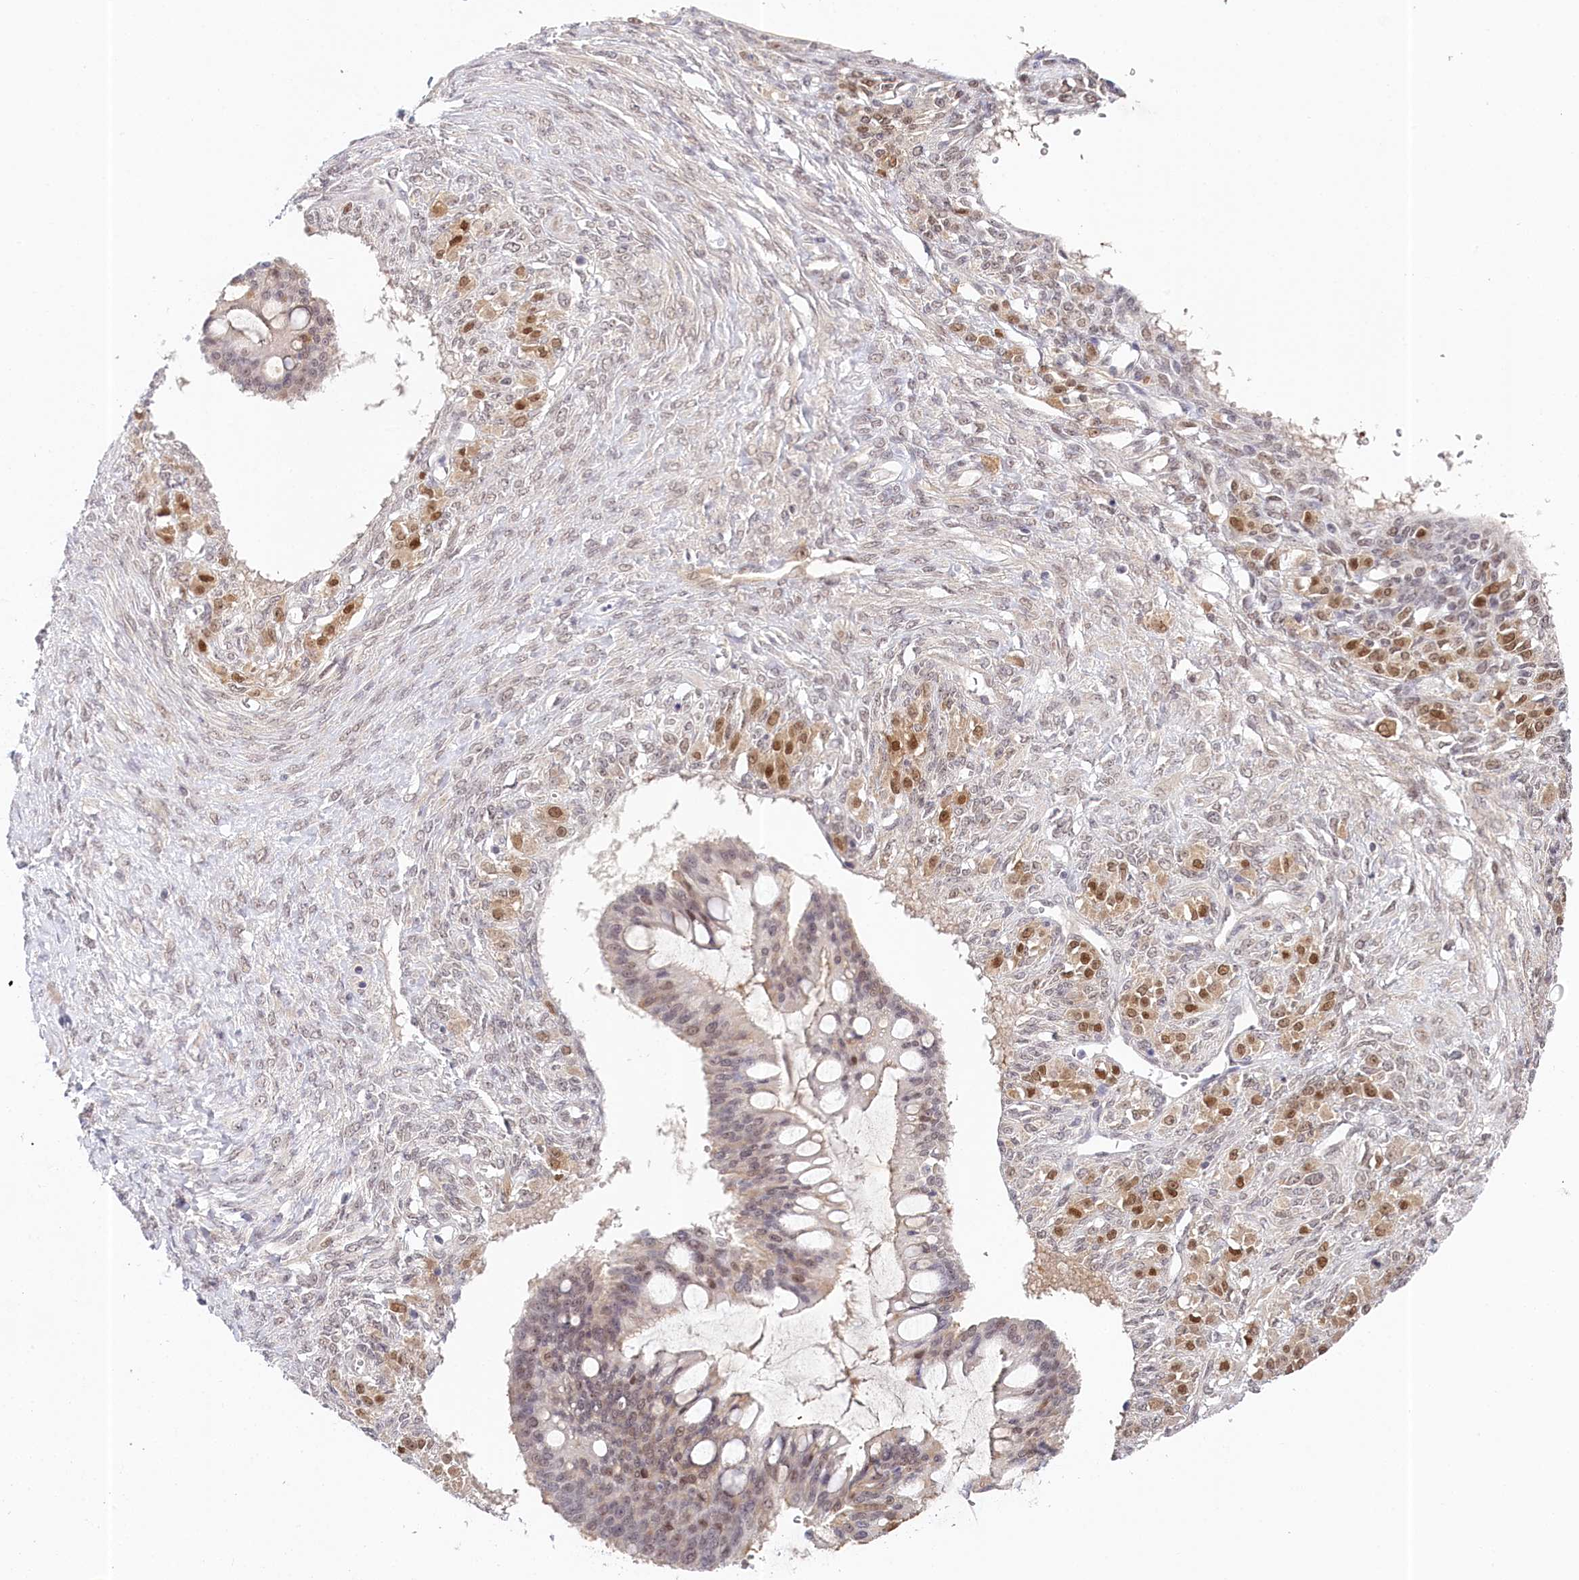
{"staining": {"intensity": "weak", "quantity": "25%-75%", "location": "nuclear"}, "tissue": "ovarian cancer", "cell_type": "Tumor cells", "image_type": "cancer", "snomed": [{"axis": "morphology", "description": "Cystadenocarcinoma, mucinous, NOS"}, {"axis": "topography", "description": "Ovary"}], "caption": "Immunohistochemical staining of ovarian mucinous cystadenocarcinoma exhibits weak nuclear protein positivity in approximately 25%-75% of tumor cells. The staining was performed using DAB (3,3'-diaminobenzidine) to visualize the protein expression in brown, while the nuclei were stained in blue with hematoxylin (Magnification: 20x).", "gene": "AMTN", "patient": {"sex": "female", "age": 73}}